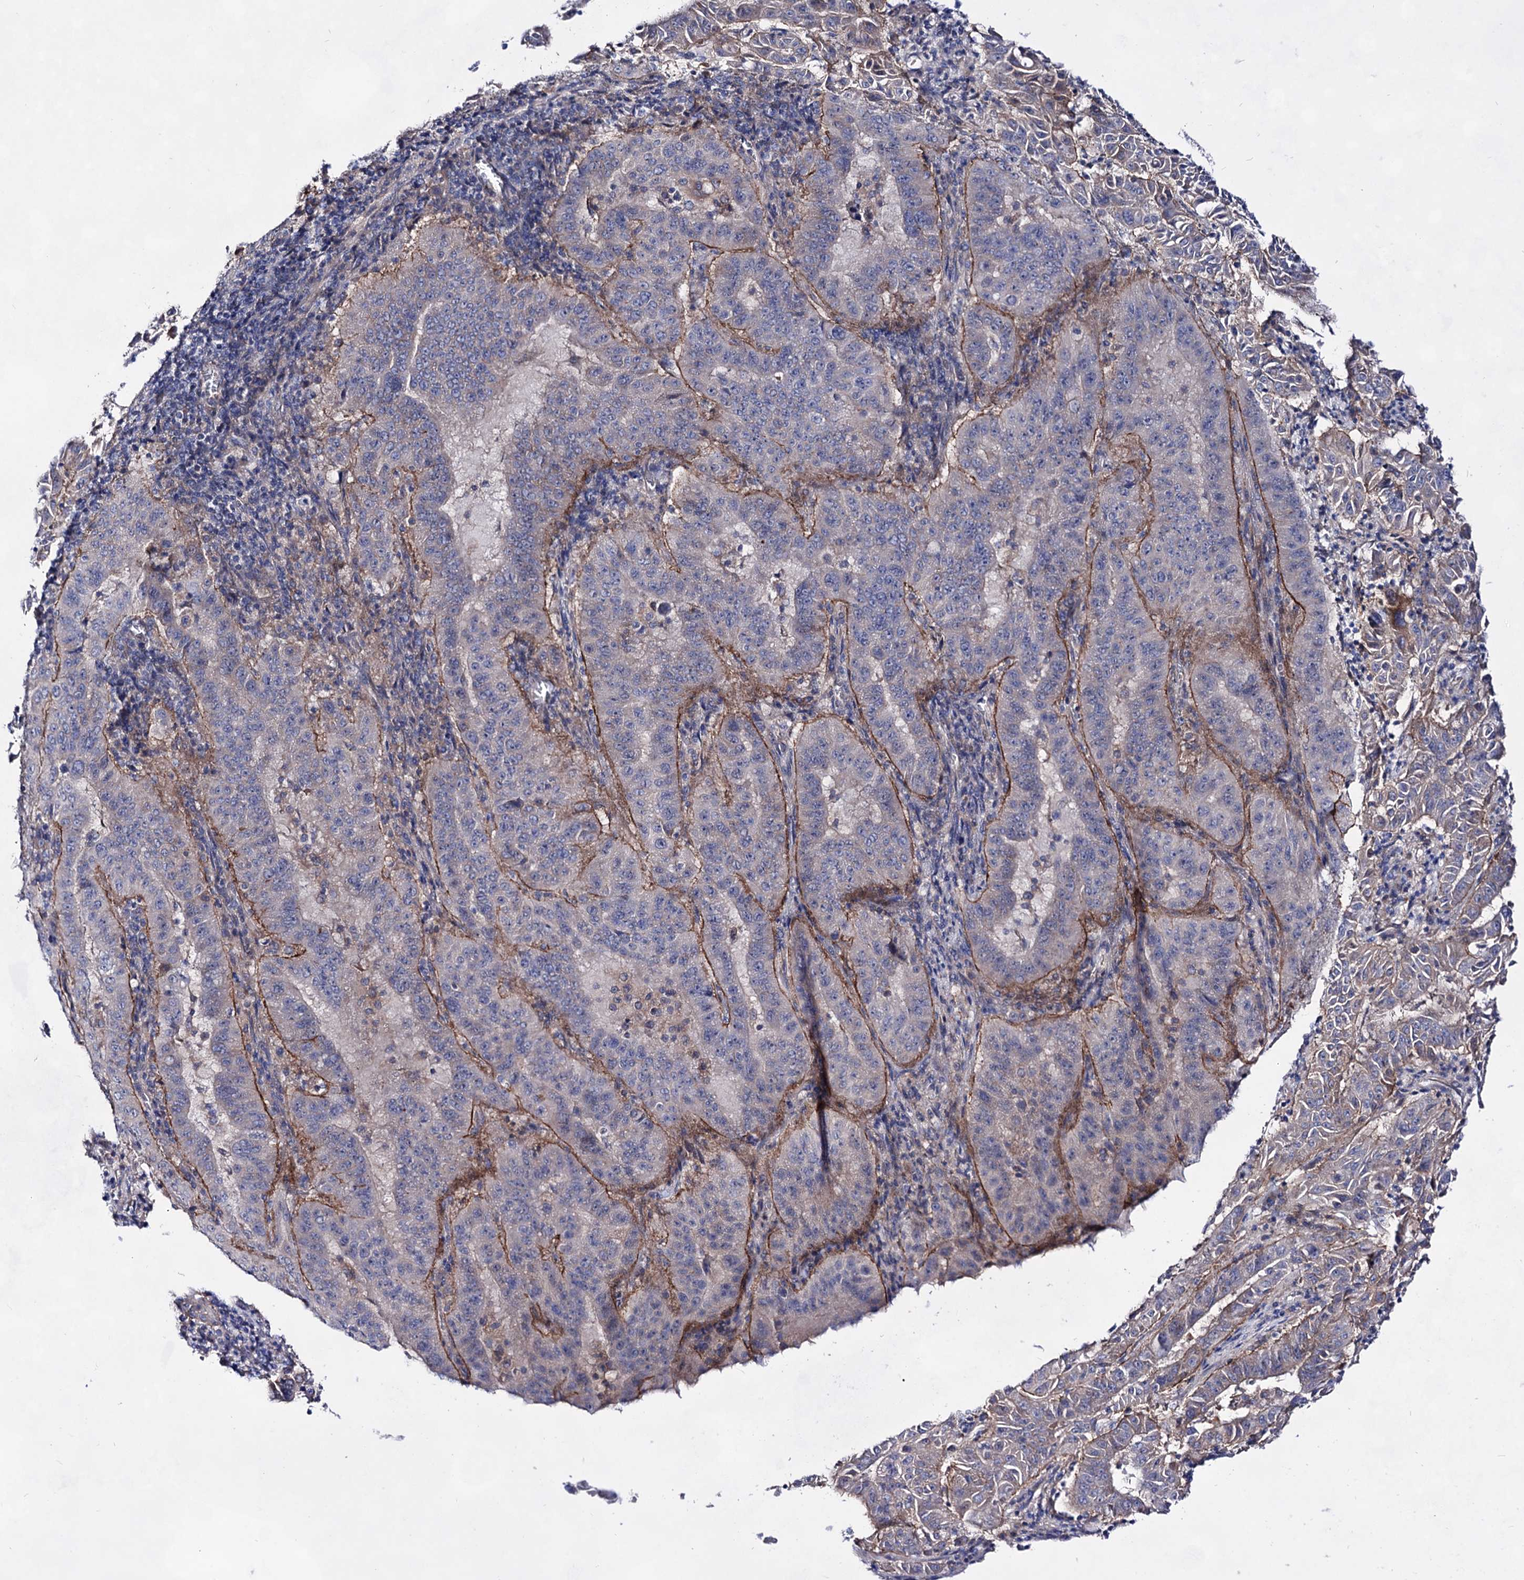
{"staining": {"intensity": "negative", "quantity": "none", "location": "none"}, "tissue": "pancreatic cancer", "cell_type": "Tumor cells", "image_type": "cancer", "snomed": [{"axis": "morphology", "description": "Adenocarcinoma, NOS"}, {"axis": "topography", "description": "Pancreas"}], "caption": "This is a micrograph of IHC staining of pancreatic adenocarcinoma, which shows no staining in tumor cells.", "gene": "PLIN1", "patient": {"sex": "male", "age": 63}}